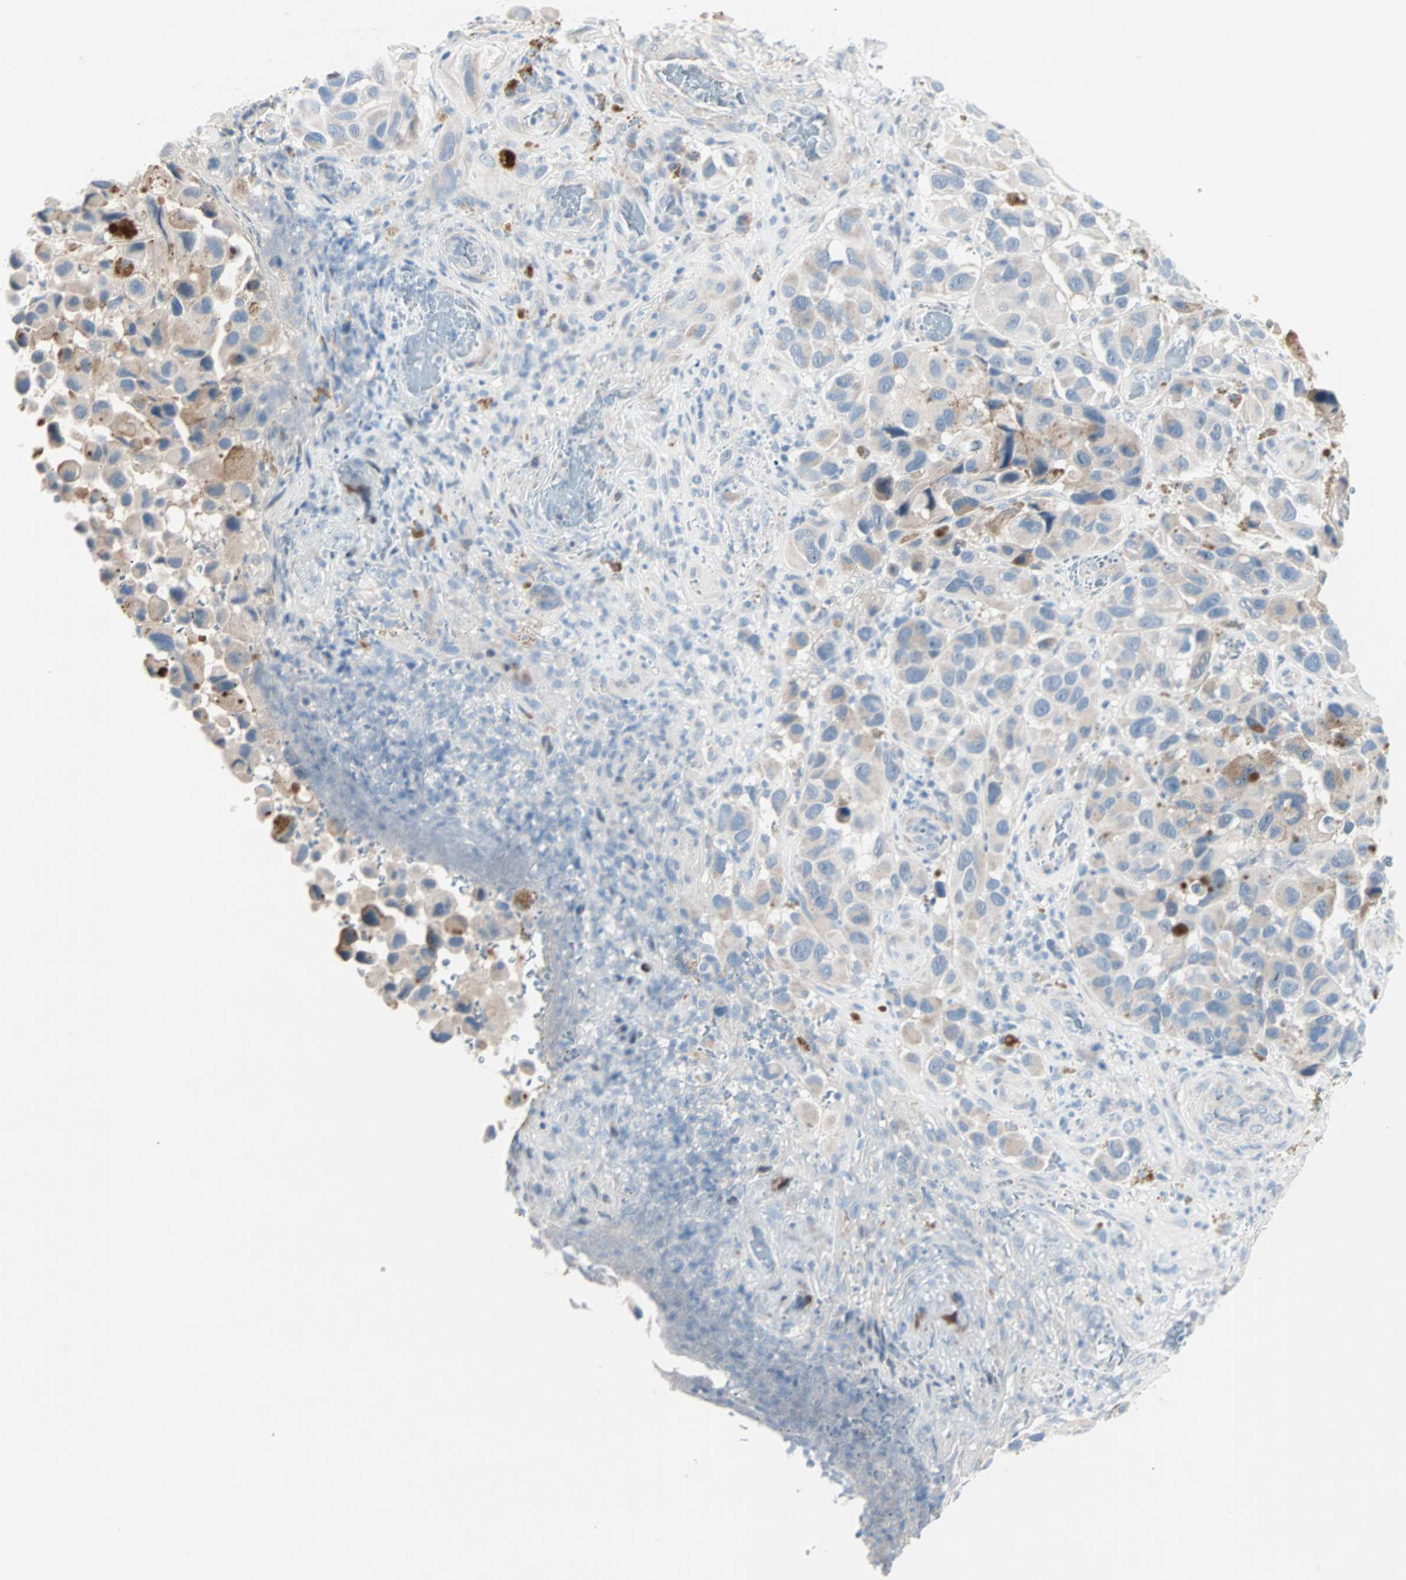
{"staining": {"intensity": "weak", "quantity": "<25%", "location": "cytoplasmic/membranous"}, "tissue": "melanoma", "cell_type": "Tumor cells", "image_type": "cancer", "snomed": [{"axis": "morphology", "description": "Malignant melanoma, NOS"}, {"axis": "topography", "description": "Skin"}], "caption": "Protein analysis of melanoma shows no significant staining in tumor cells.", "gene": "NEFH", "patient": {"sex": "female", "age": 73}}